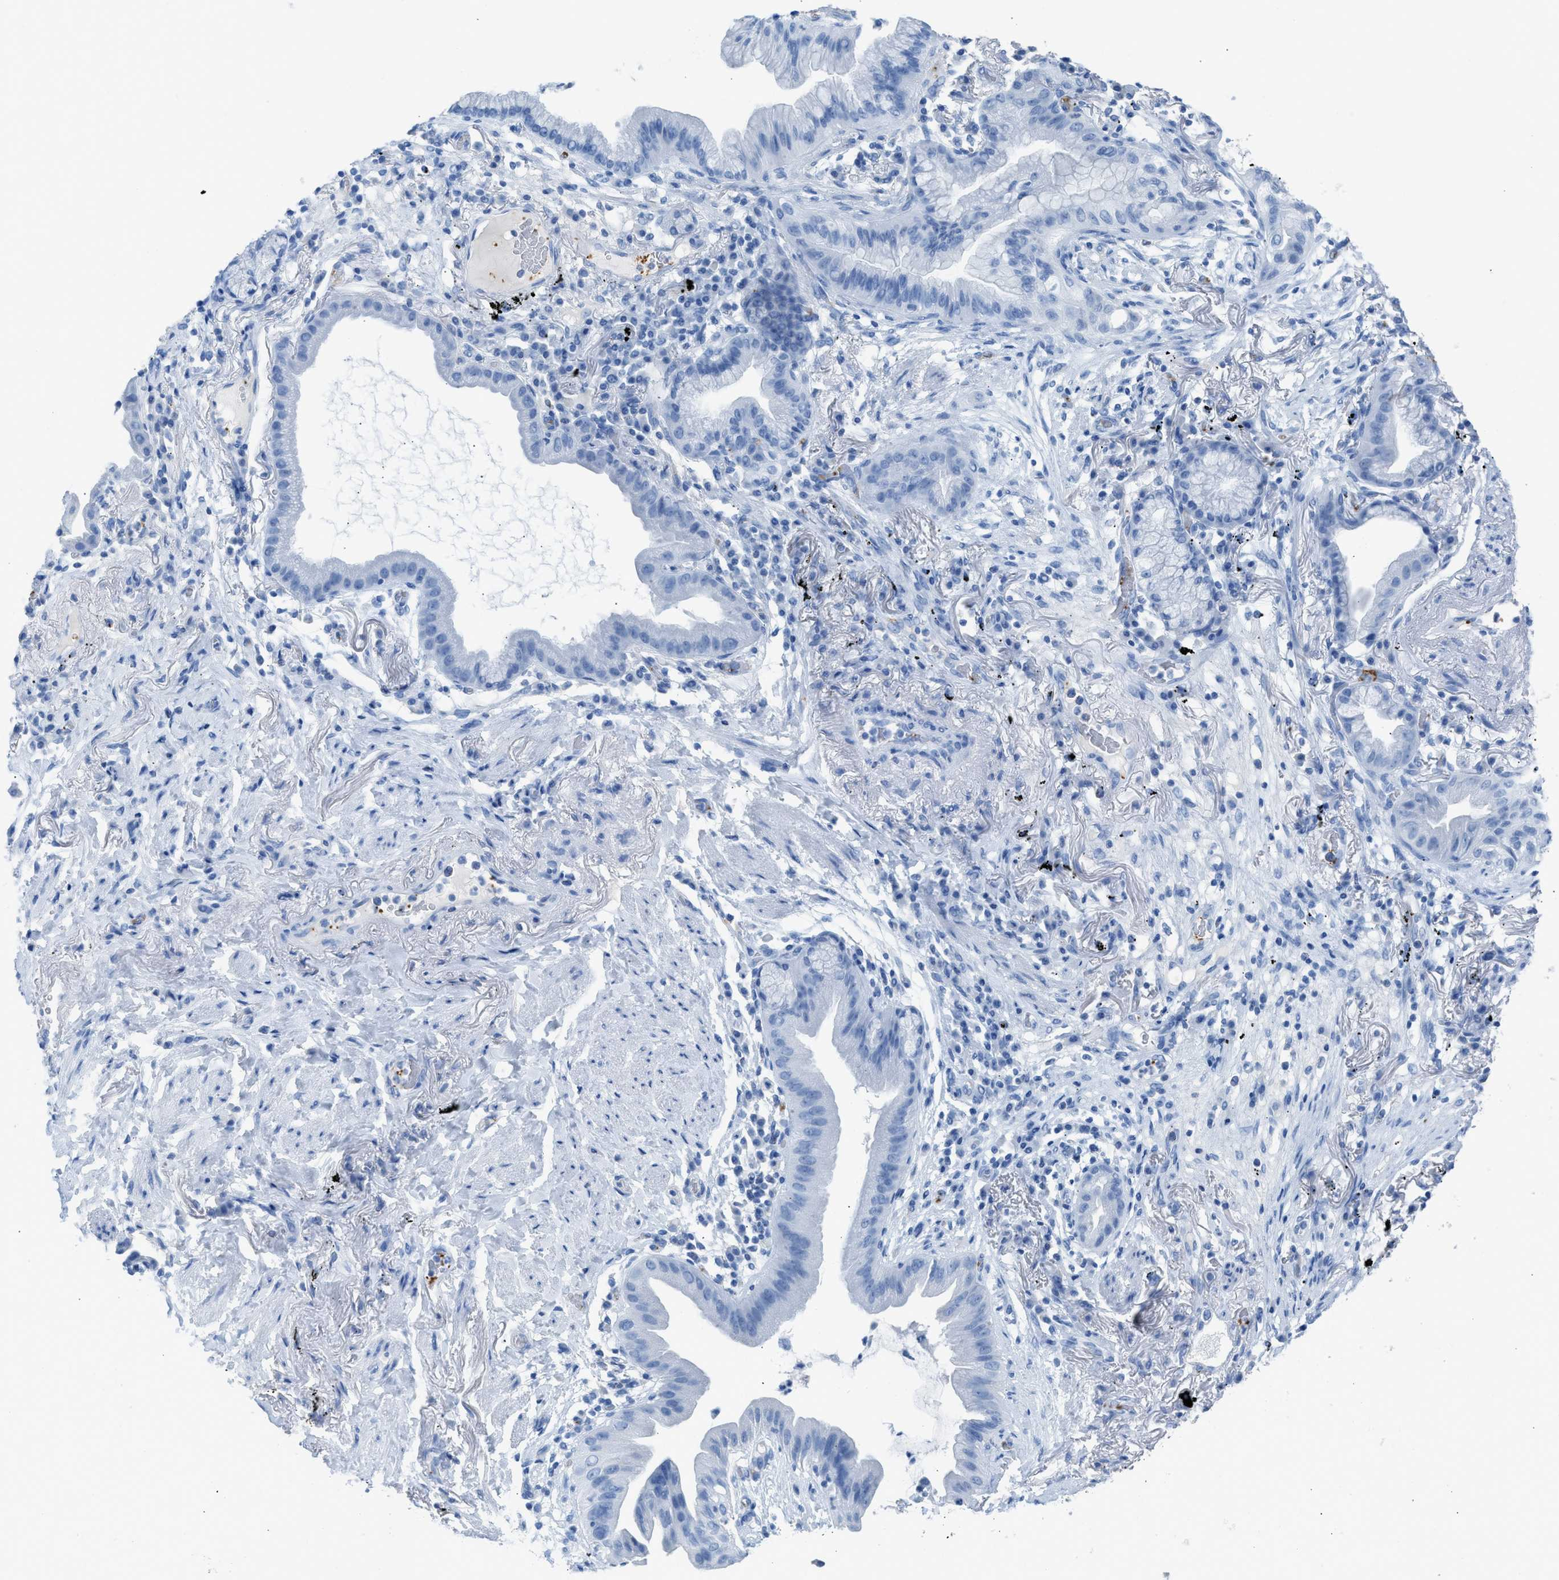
{"staining": {"intensity": "negative", "quantity": "none", "location": "none"}, "tissue": "lung cancer", "cell_type": "Tumor cells", "image_type": "cancer", "snomed": [{"axis": "morphology", "description": "Normal tissue, NOS"}, {"axis": "morphology", "description": "Adenocarcinoma, NOS"}, {"axis": "topography", "description": "Bronchus"}, {"axis": "topography", "description": "Lung"}], "caption": "A high-resolution histopathology image shows immunohistochemistry (IHC) staining of adenocarcinoma (lung), which shows no significant positivity in tumor cells.", "gene": "FAIM2", "patient": {"sex": "female", "age": 70}}